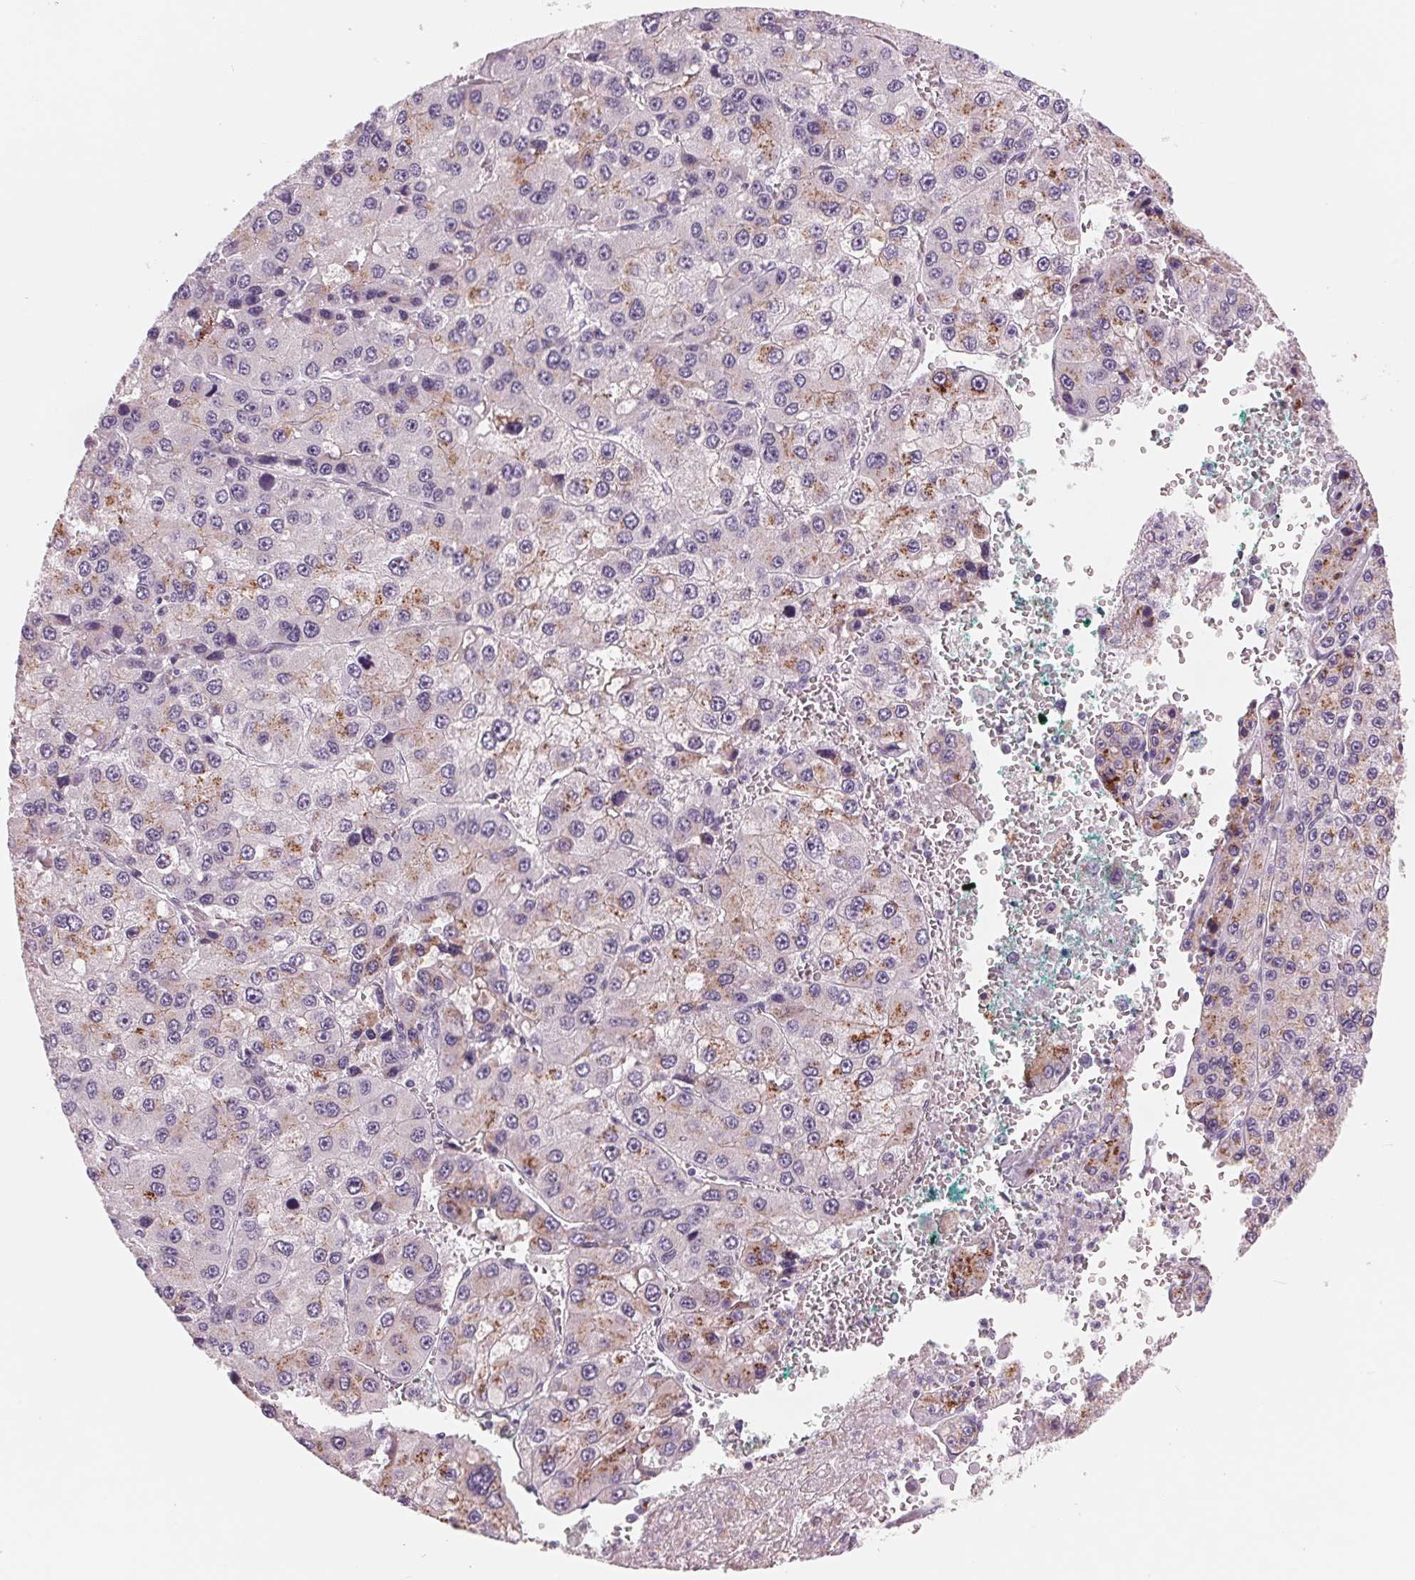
{"staining": {"intensity": "moderate", "quantity": "<25%", "location": "cytoplasmic/membranous"}, "tissue": "liver cancer", "cell_type": "Tumor cells", "image_type": "cancer", "snomed": [{"axis": "morphology", "description": "Carcinoma, Hepatocellular, NOS"}, {"axis": "topography", "description": "Liver"}], "caption": "A micrograph showing moderate cytoplasmic/membranous positivity in about <25% of tumor cells in liver cancer (hepatocellular carcinoma), as visualized by brown immunohistochemical staining.", "gene": "IL9R", "patient": {"sex": "female", "age": 73}}